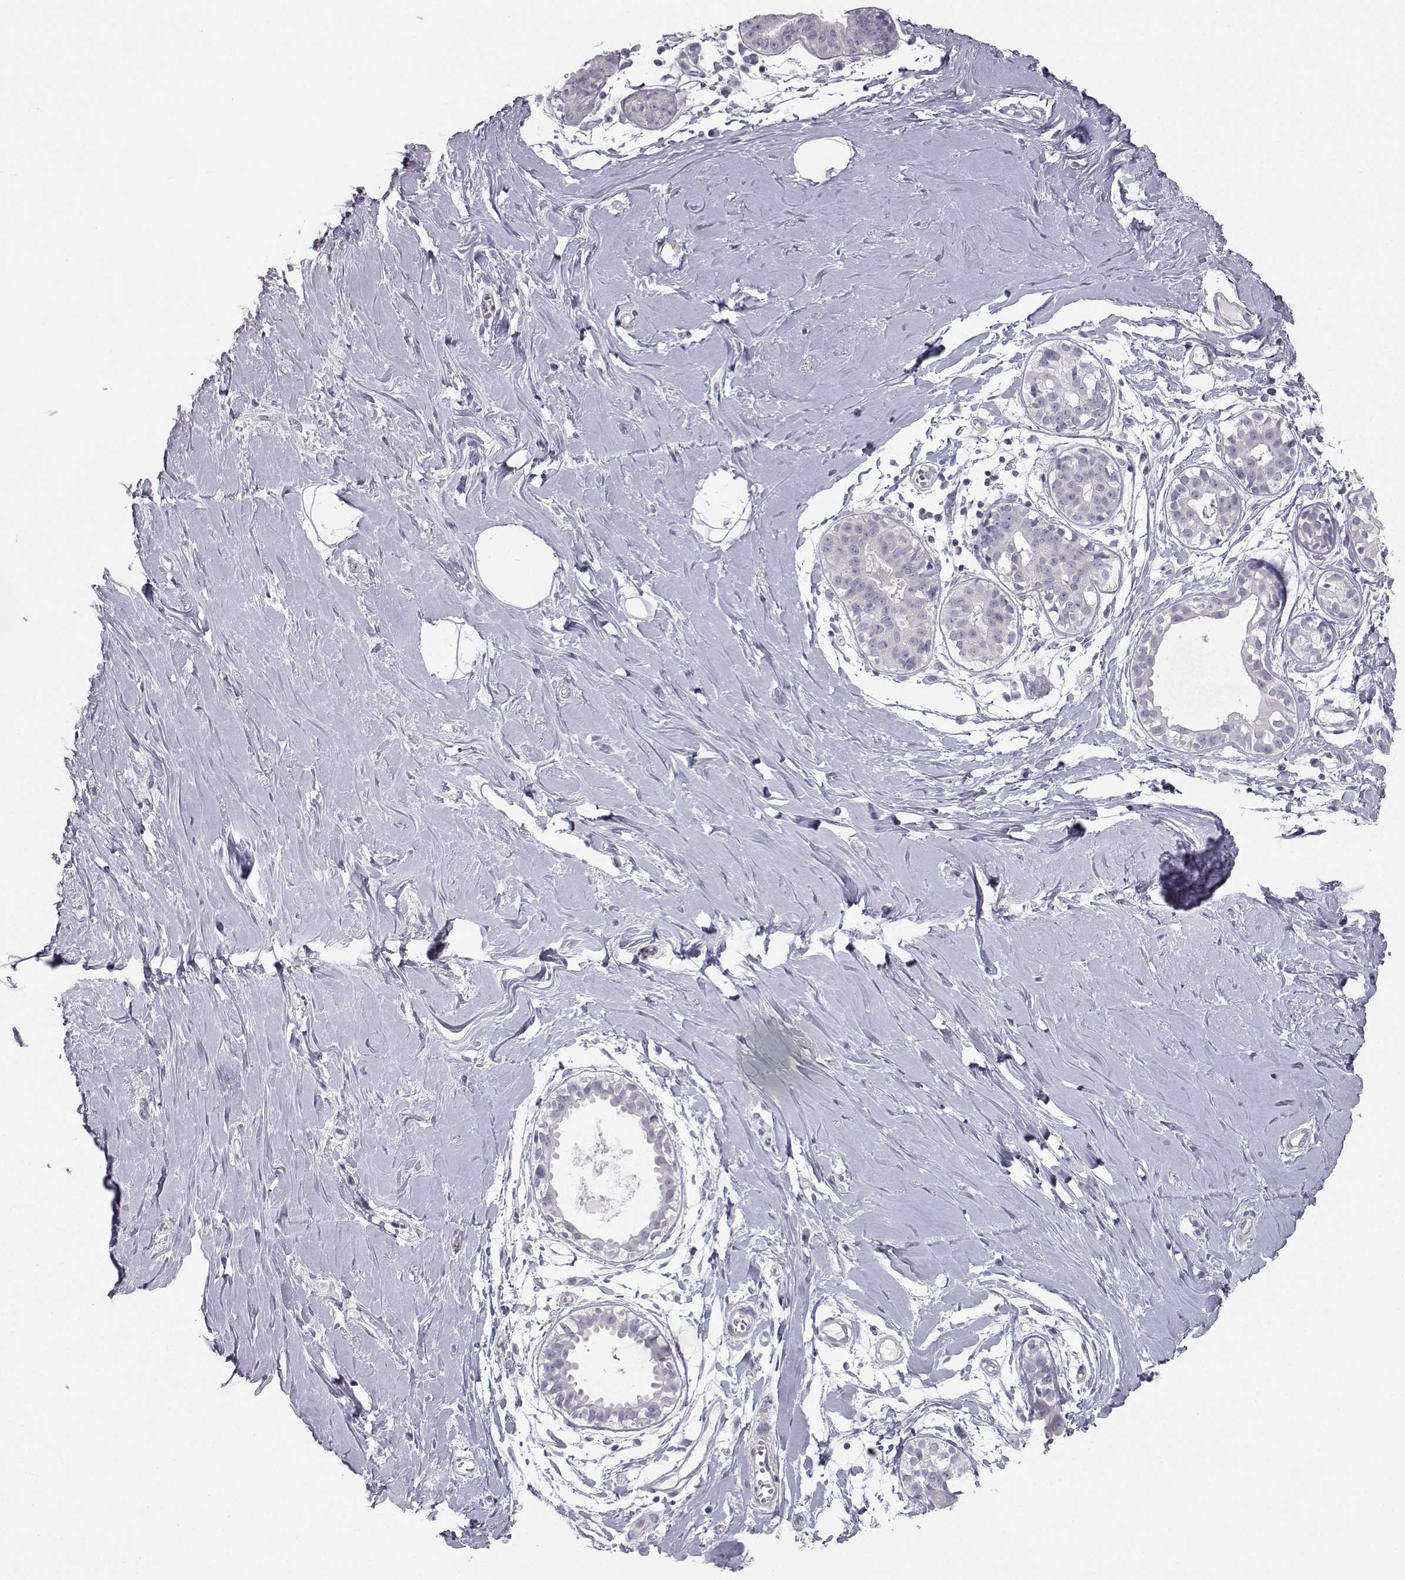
{"staining": {"intensity": "negative", "quantity": "none", "location": "none"}, "tissue": "breast", "cell_type": "Adipocytes", "image_type": "normal", "snomed": [{"axis": "morphology", "description": "Normal tissue, NOS"}, {"axis": "topography", "description": "Breast"}], "caption": "Adipocytes show no significant protein expression in normal breast. (Stains: DAB IHC with hematoxylin counter stain, Microscopy: brightfield microscopy at high magnification).", "gene": "MYCBPAP", "patient": {"sex": "female", "age": 49}}